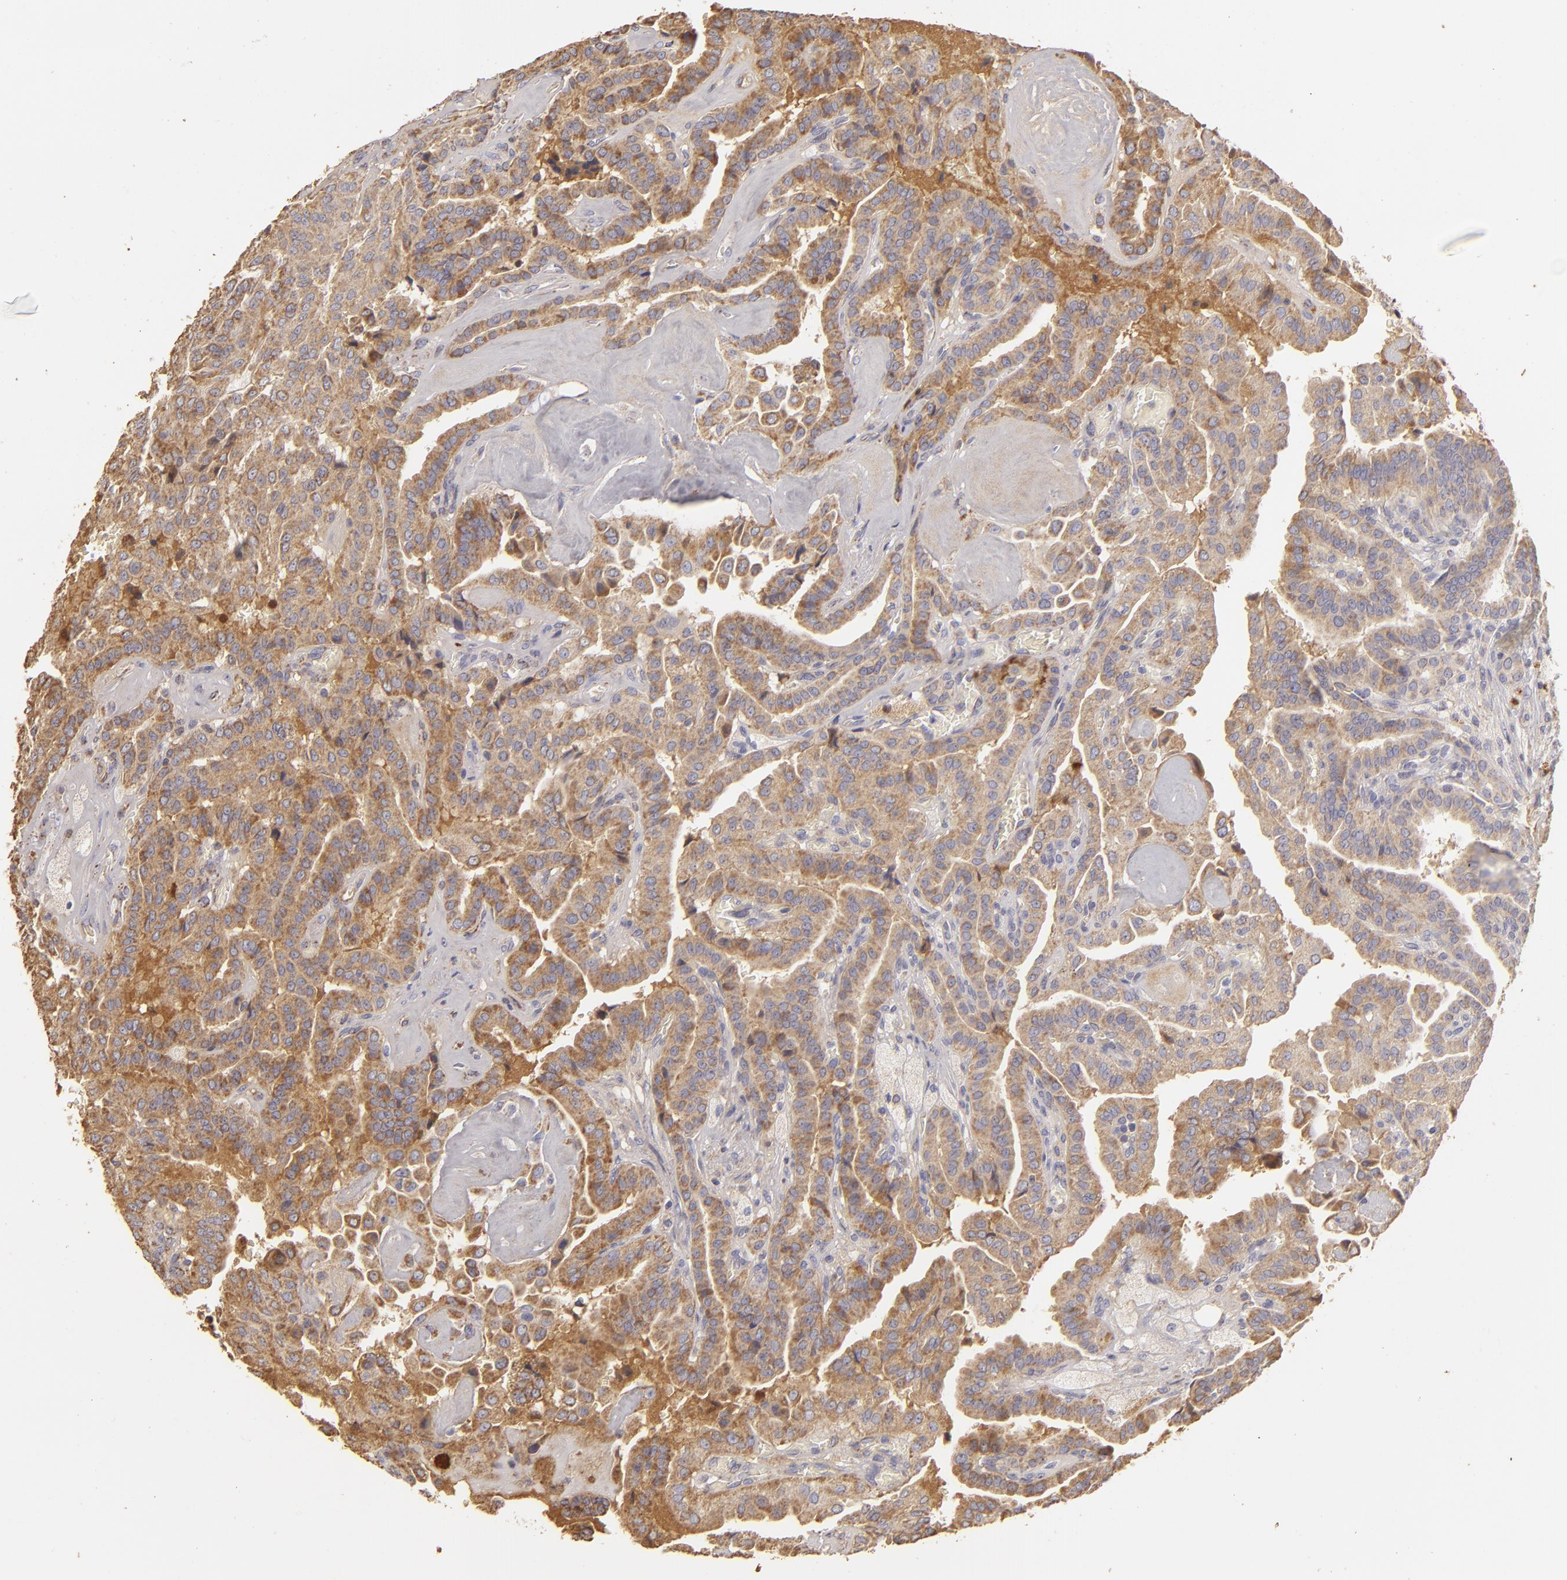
{"staining": {"intensity": "moderate", "quantity": ">75%", "location": "cytoplasmic/membranous"}, "tissue": "thyroid cancer", "cell_type": "Tumor cells", "image_type": "cancer", "snomed": [{"axis": "morphology", "description": "Papillary adenocarcinoma, NOS"}, {"axis": "topography", "description": "Thyroid gland"}], "caption": "The immunohistochemical stain labels moderate cytoplasmic/membranous positivity in tumor cells of thyroid papillary adenocarcinoma tissue.", "gene": "CFB", "patient": {"sex": "male", "age": 87}}